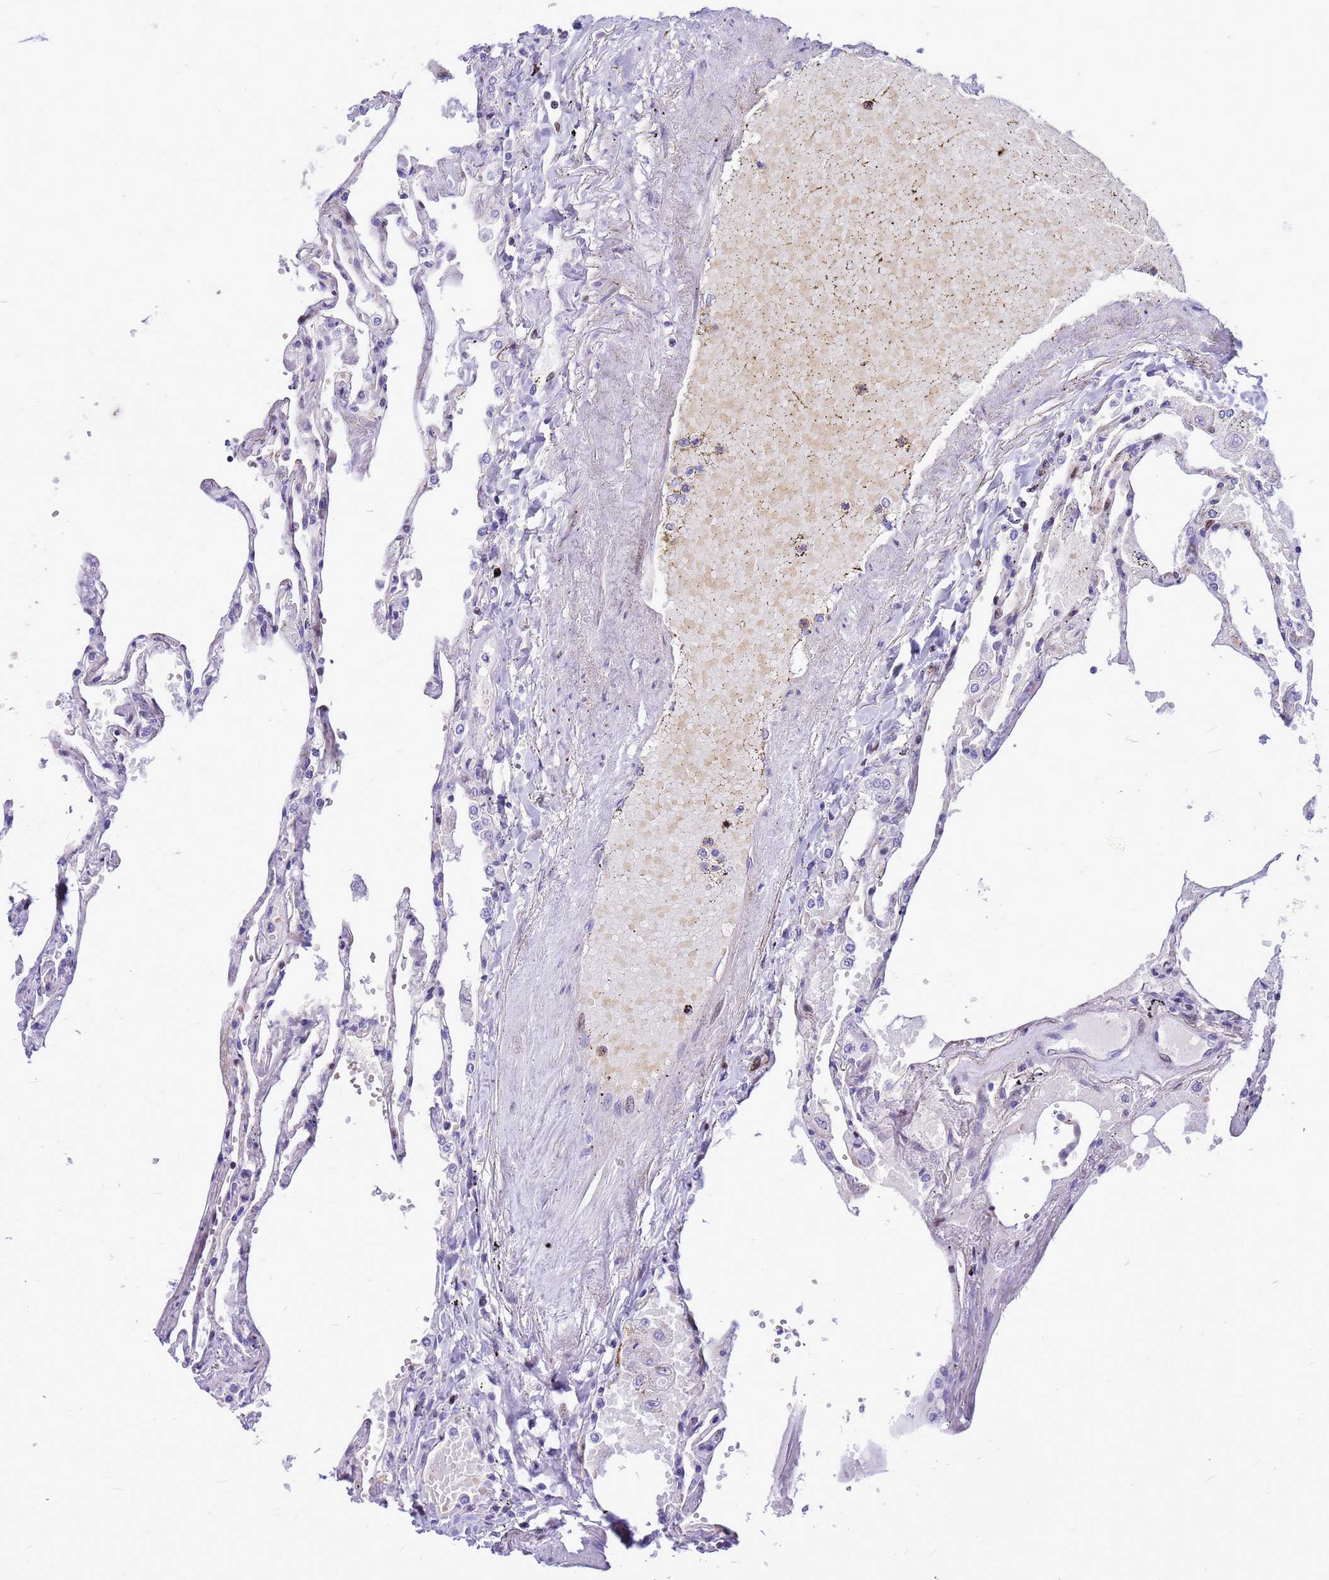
{"staining": {"intensity": "negative", "quantity": "none", "location": "none"}, "tissue": "lung", "cell_type": "Alveolar cells", "image_type": "normal", "snomed": [{"axis": "morphology", "description": "Normal tissue, NOS"}, {"axis": "topography", "description": "Lung"}], "caption": "IHC photomicrograph of benign lung stained for a protein (brown), which demonstrates no staining in alveolar cells.", "gene": "ADAMTS7", "patient": {"sex": "female", "age": 67}}